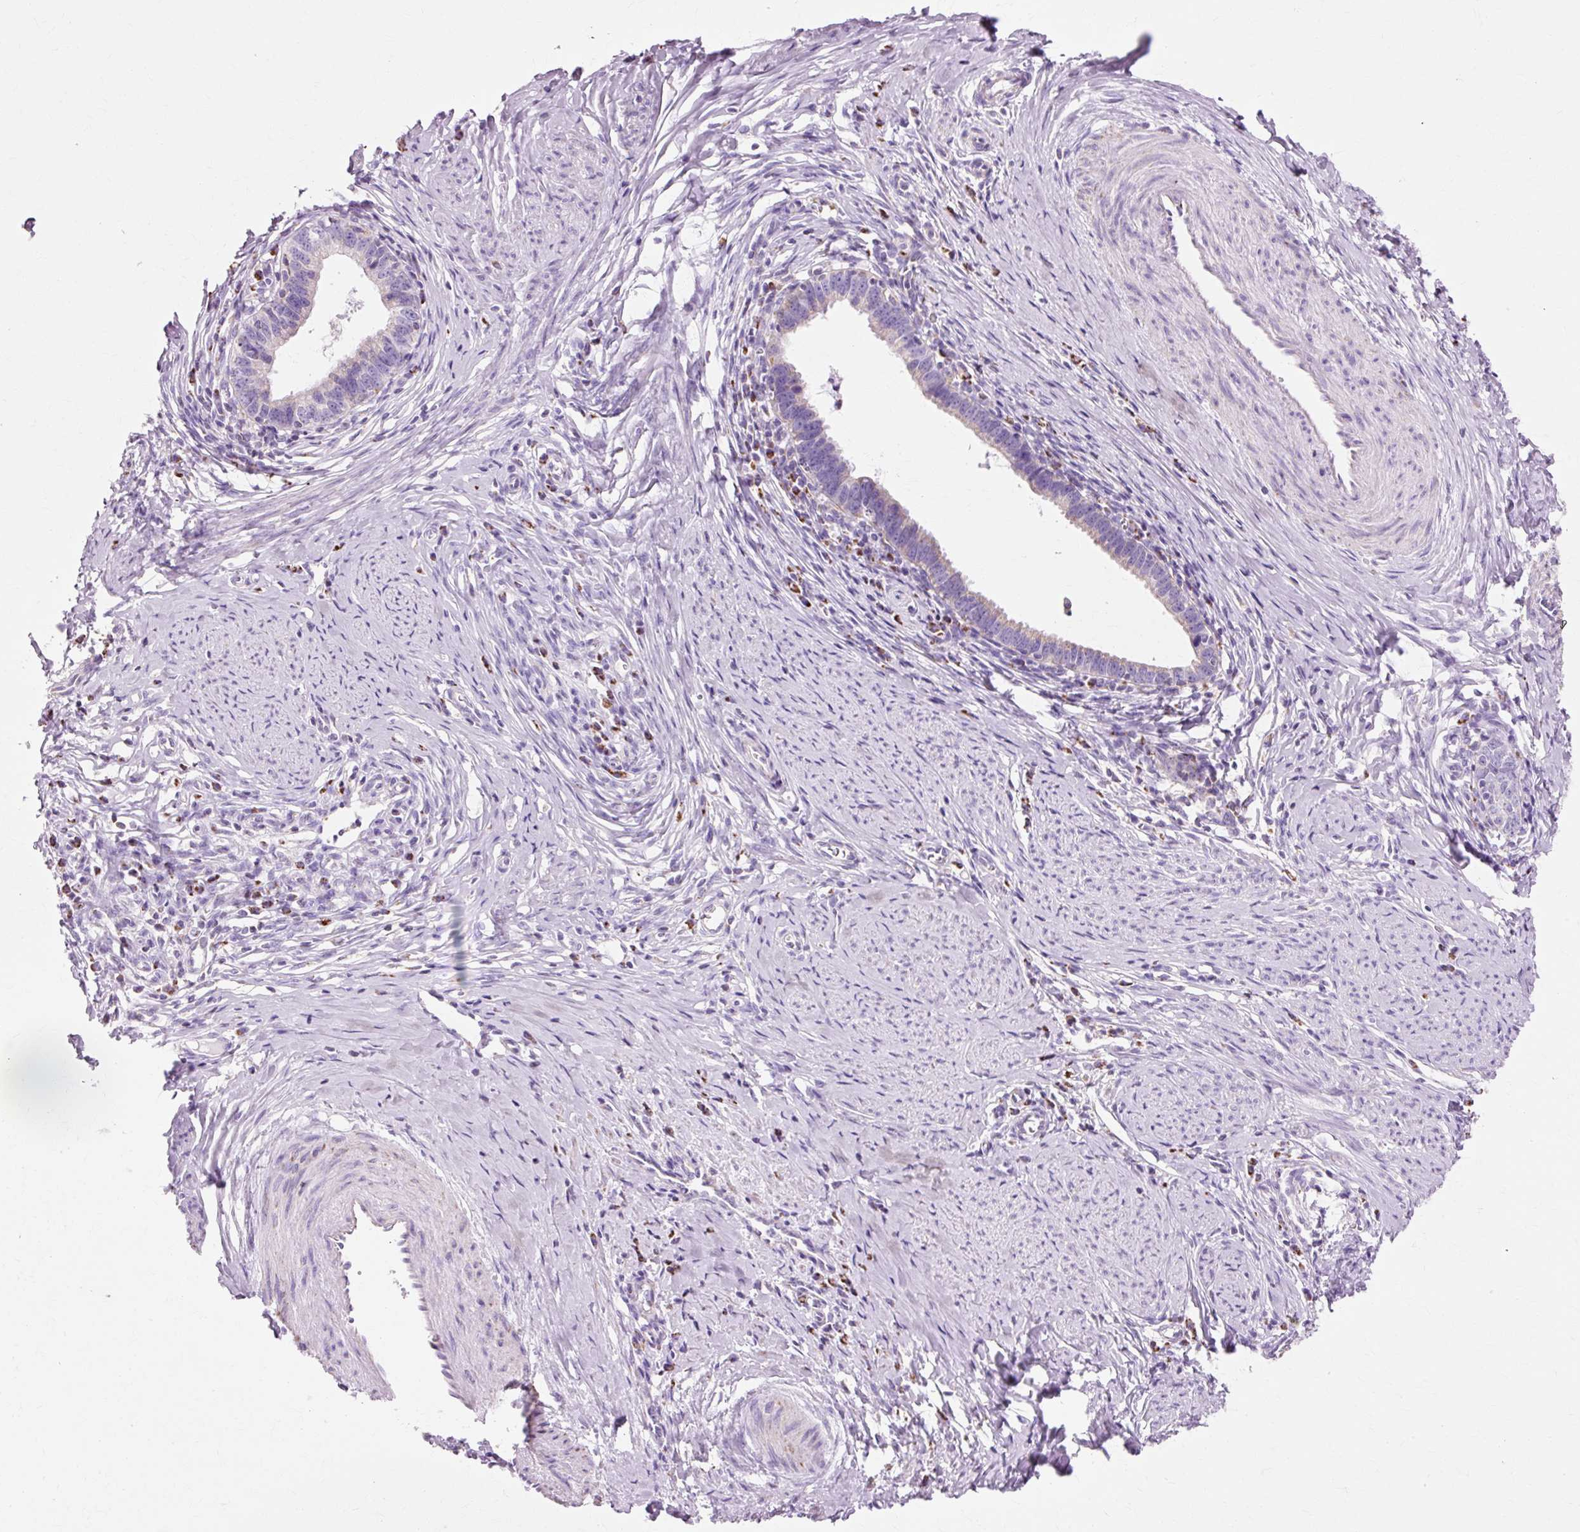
{"staining": {"intensity": "weak", "quantity": "<25%", "location": "cytoplasmic/membranous"}, "tissue": "cervical cancer", "cell_type": "Tumor cells", "image_type": "cancer", "snomed": [{"axis": "morphology", "description": "Adenocarcinoma, NOS"}, {"axis": "topography", "description": "Cervix"}], "caption": "DAB immunohistochemical staining of cervical cancer (adenocarcinoma) displays no significant positivity in tumor cells.", "gene": "ATP5PO", "patient": {"sex": "female", "age": 36}}